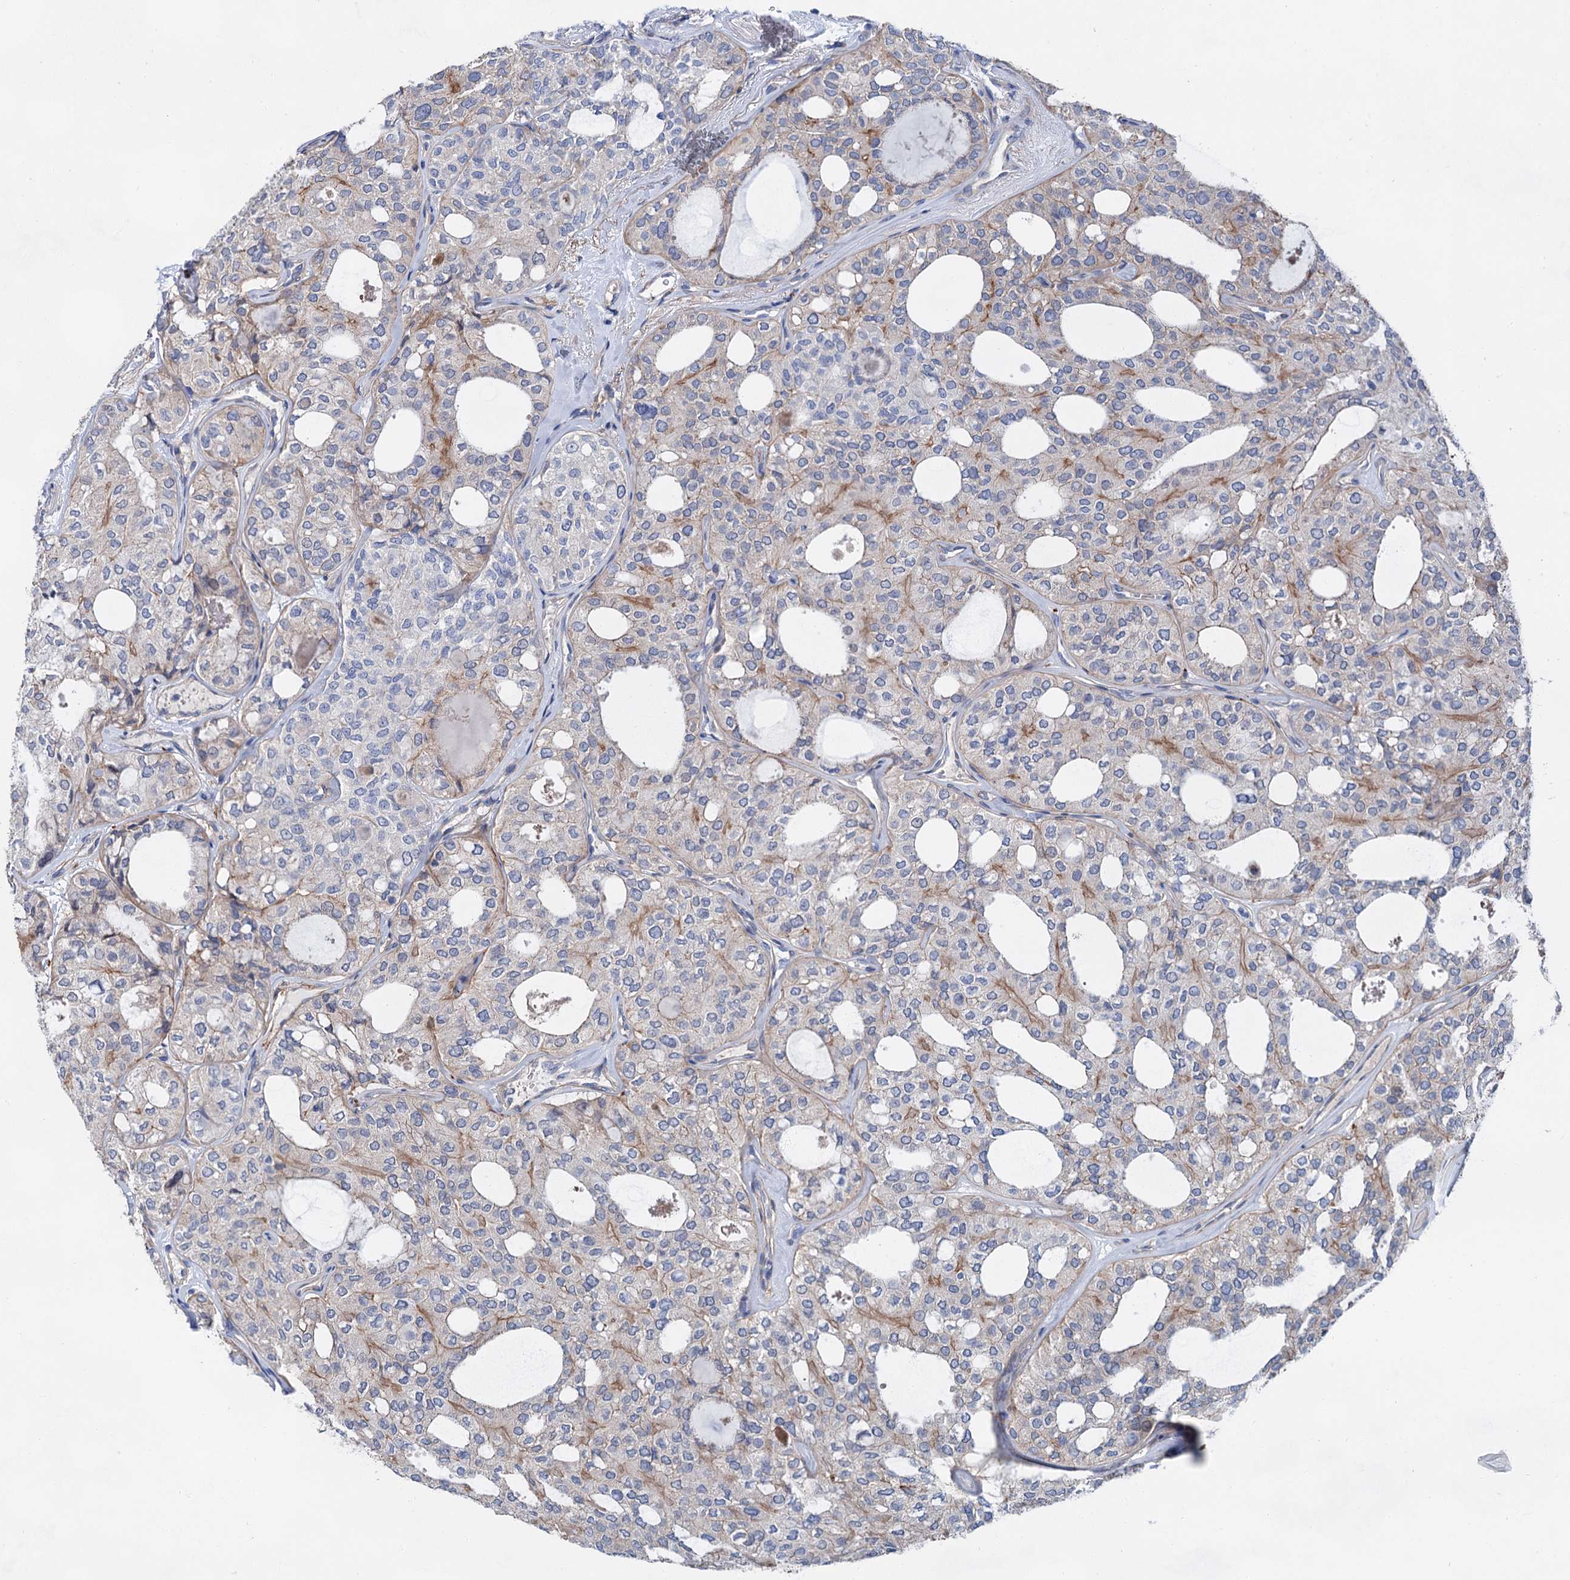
{"staining": {"intensity": "weak", "quantity": "<25%", "location": "cytoplasmic/membranous"}, "tissue": "thyroid cancer", "cell_type": "Tumor cells", "image_type": "cancer", "snomed": [{"axis": "morphology", "description": "Follicular adenoma carcinoma, NOS"}, {"axis": "topography", "description": "Thyroid gland"}], "caption": "IHC histopathology image of thyroid cancer stained for a protein (brown), which reveals no positivity in tumor cells. (Immunohistochemistry (ihc), brightfield microscopy, high magnification).", "gene": "GPR155", "patient": {"sex": "male", "age": 75}}